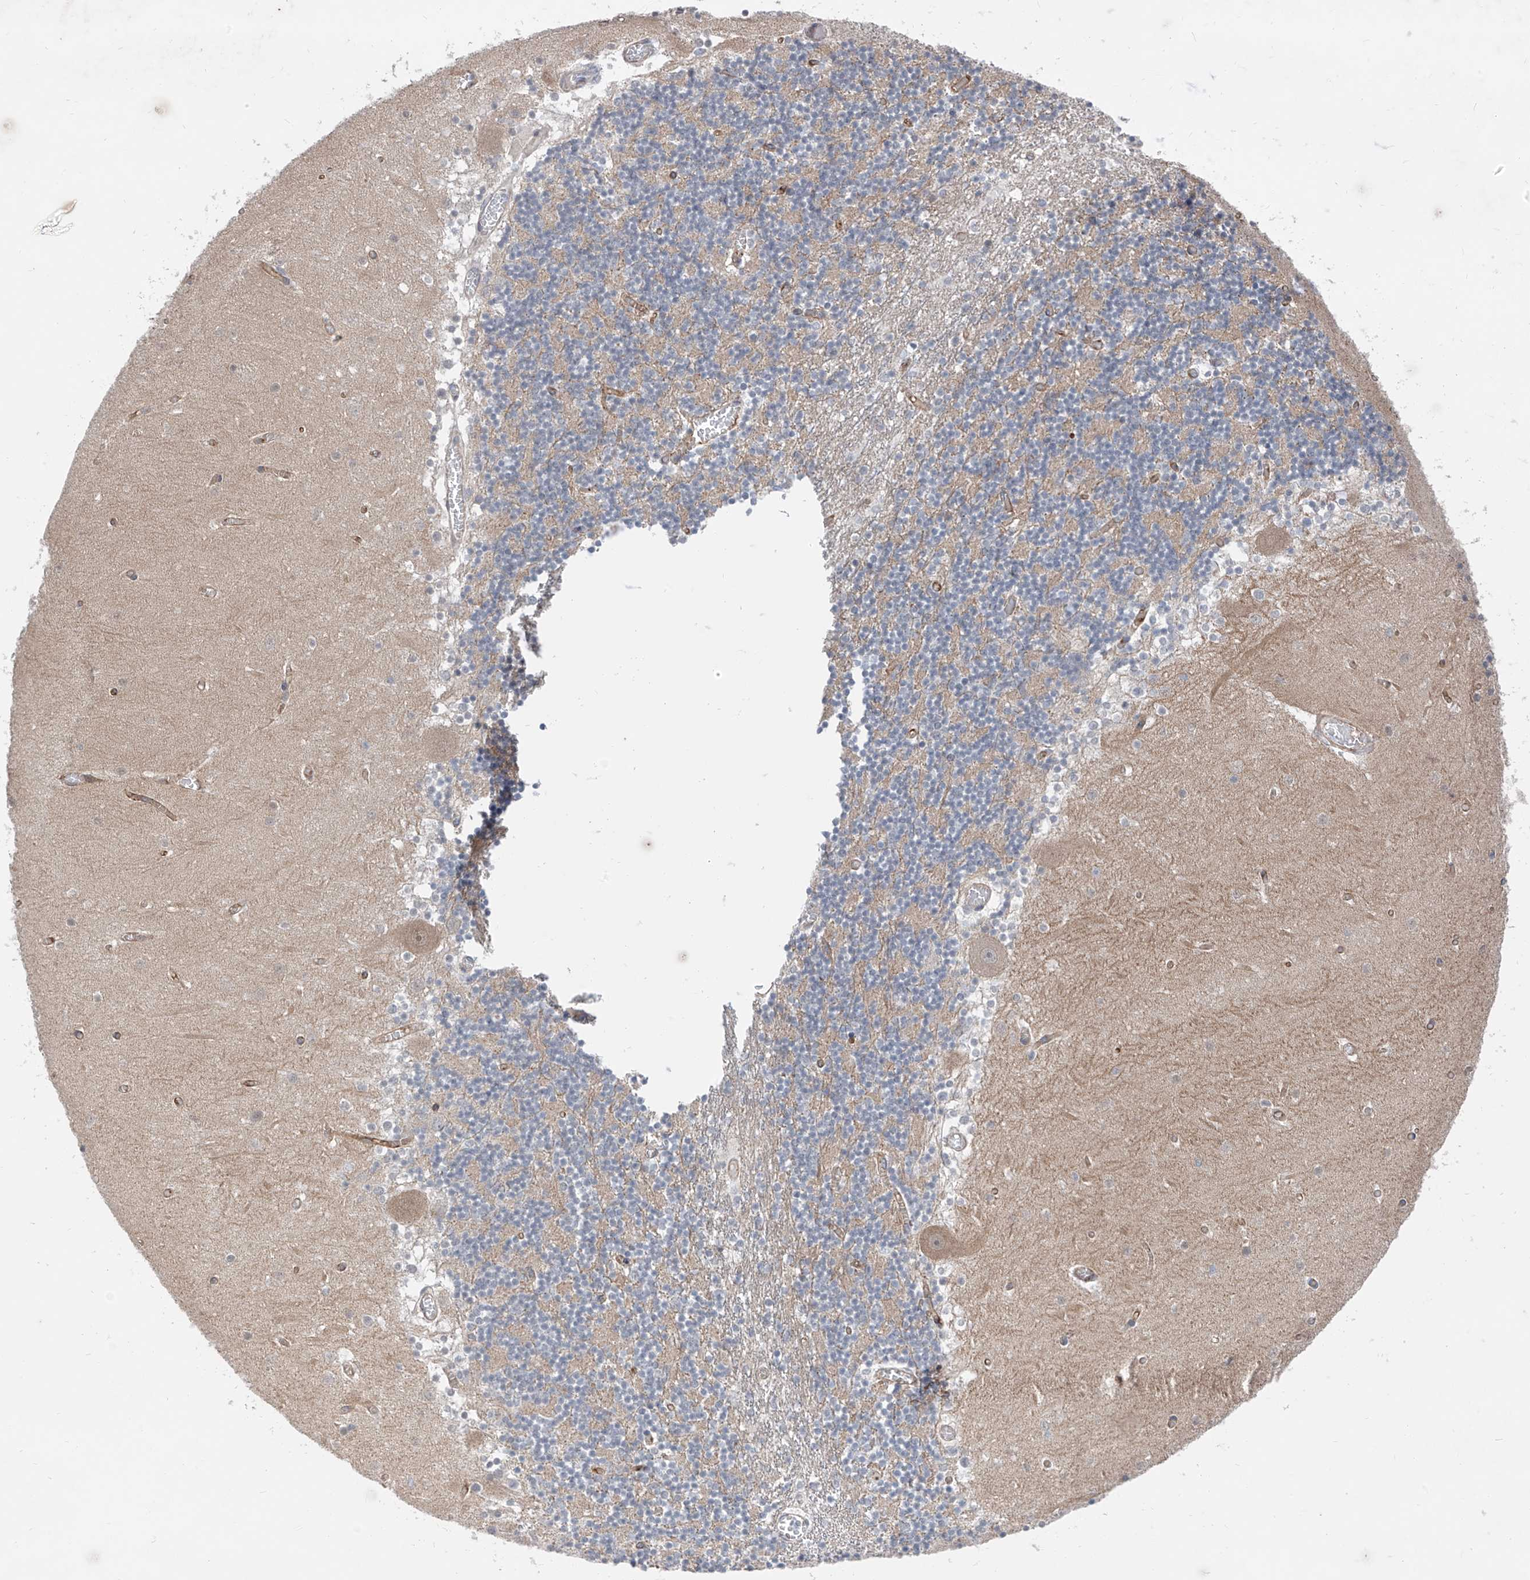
{"staining": {"intensity": "weak", "quantity": ">75%", "location": "cytoplasmic/membranous"}, "tissue": "cerebellum", "cell_type": "Cells in granular layer", "image_type": "normal", "snomed": [{"axis": "morphology", "description": "Normal tissue, NOS"}, {"axis": "topography", "description": "Cerebellum"}], "caption": "Human cerebellum stained for a protein (brown) demonstrates weak cytoplasmic/membranous positive expression in approximately >75% of cells in granular layer.", "gene": "ABLIM2", "patient": {"sex": "female", "age": 28}}